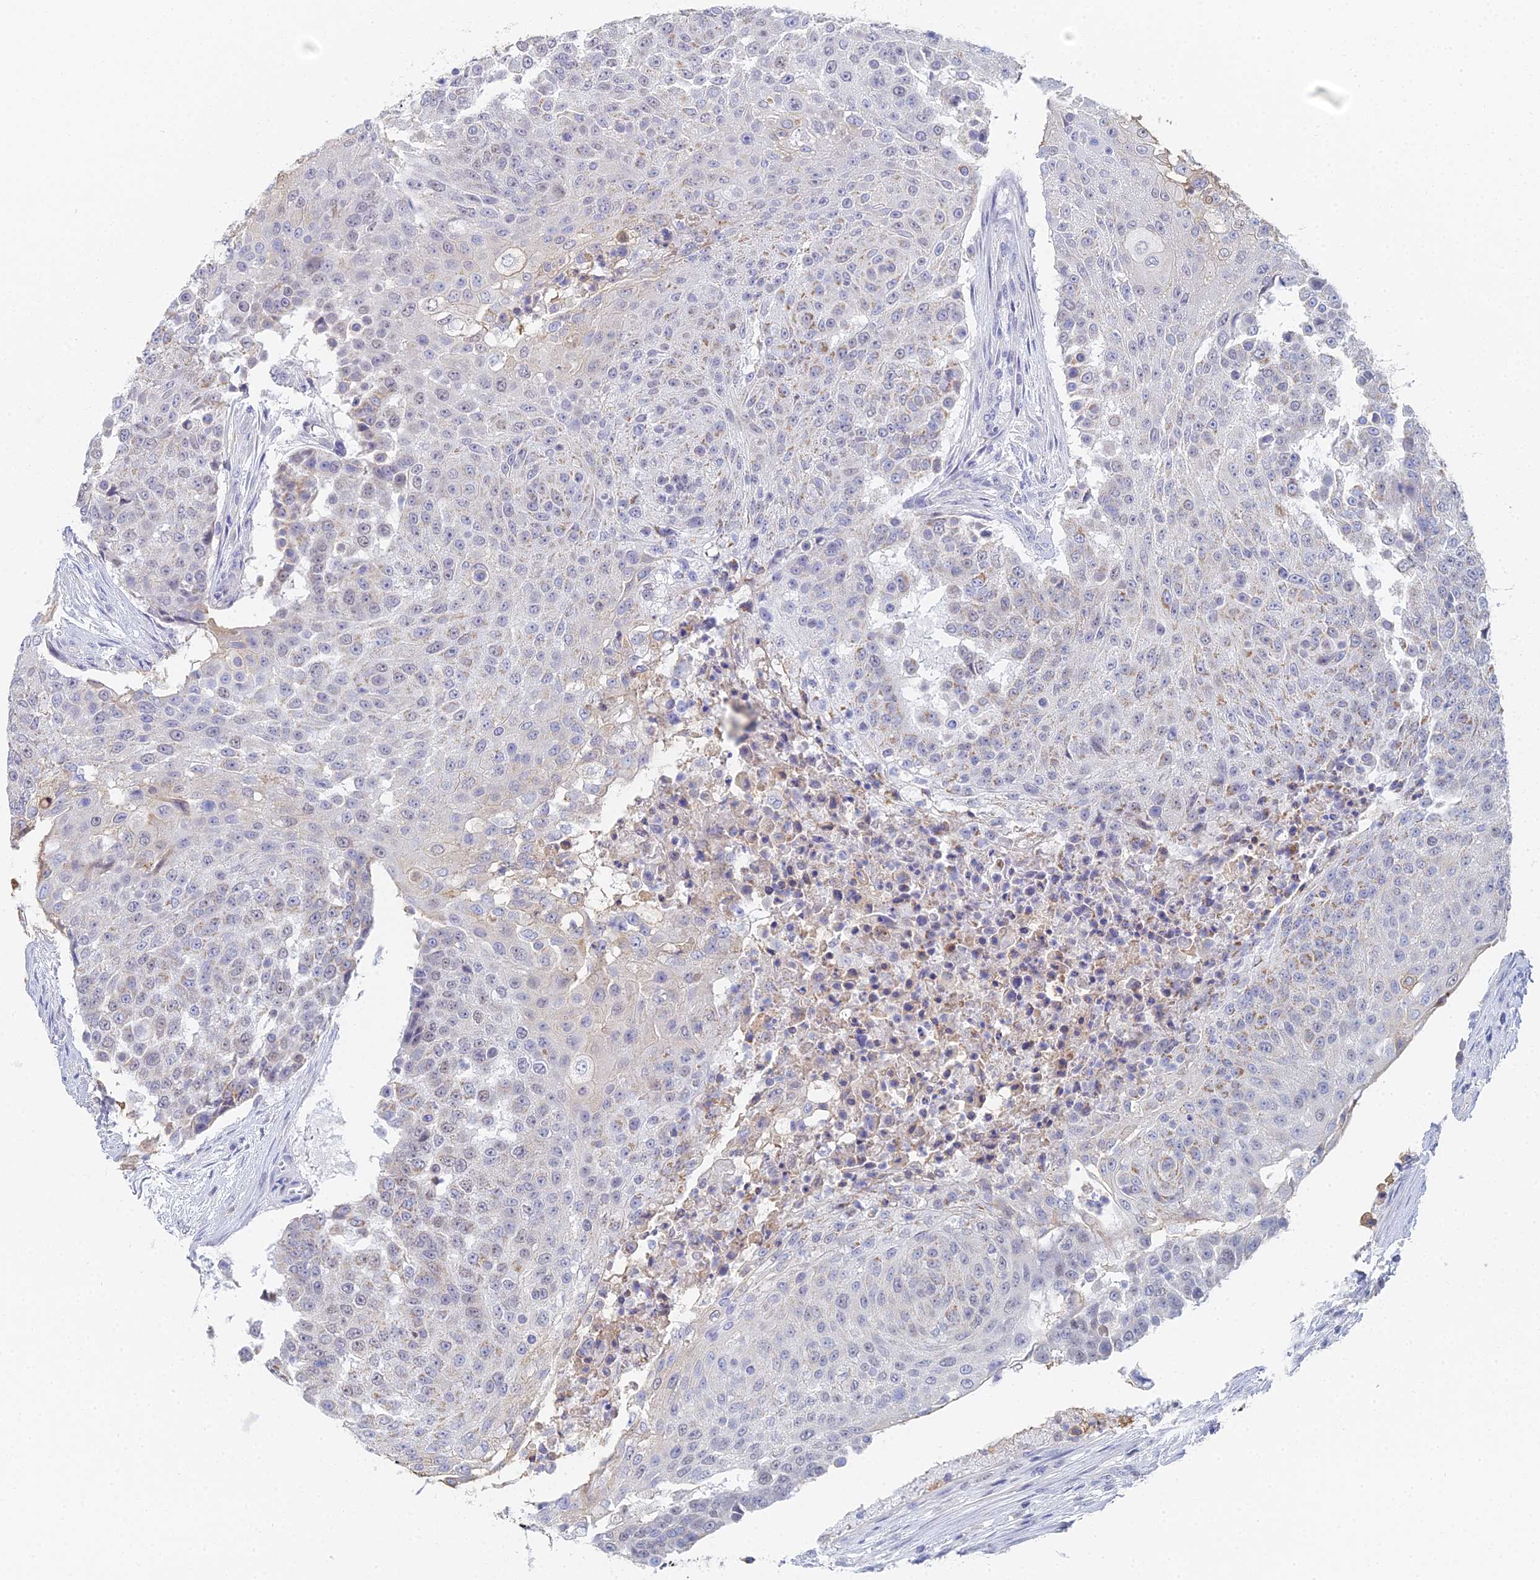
{"staining": {"intensity": "negative", "quantity": "none", "location": "none"}, "tissue": "urothelial cancer", "cell_type": "Tumor cells", "image_type": "cancer", "snomed": [{"axis": "morphology", "description": "Urothelial carcinoma, High grade"}, {"axis": "topography", "description": "Urinary bladder"}], "caption": "This is an immunohistochemistry micrograph of human urothelial carcinoma (high-grade). There is no positivity in tumor cells.", "gene": "MCM2", "patient": {"sex": "female", "age": 63}}